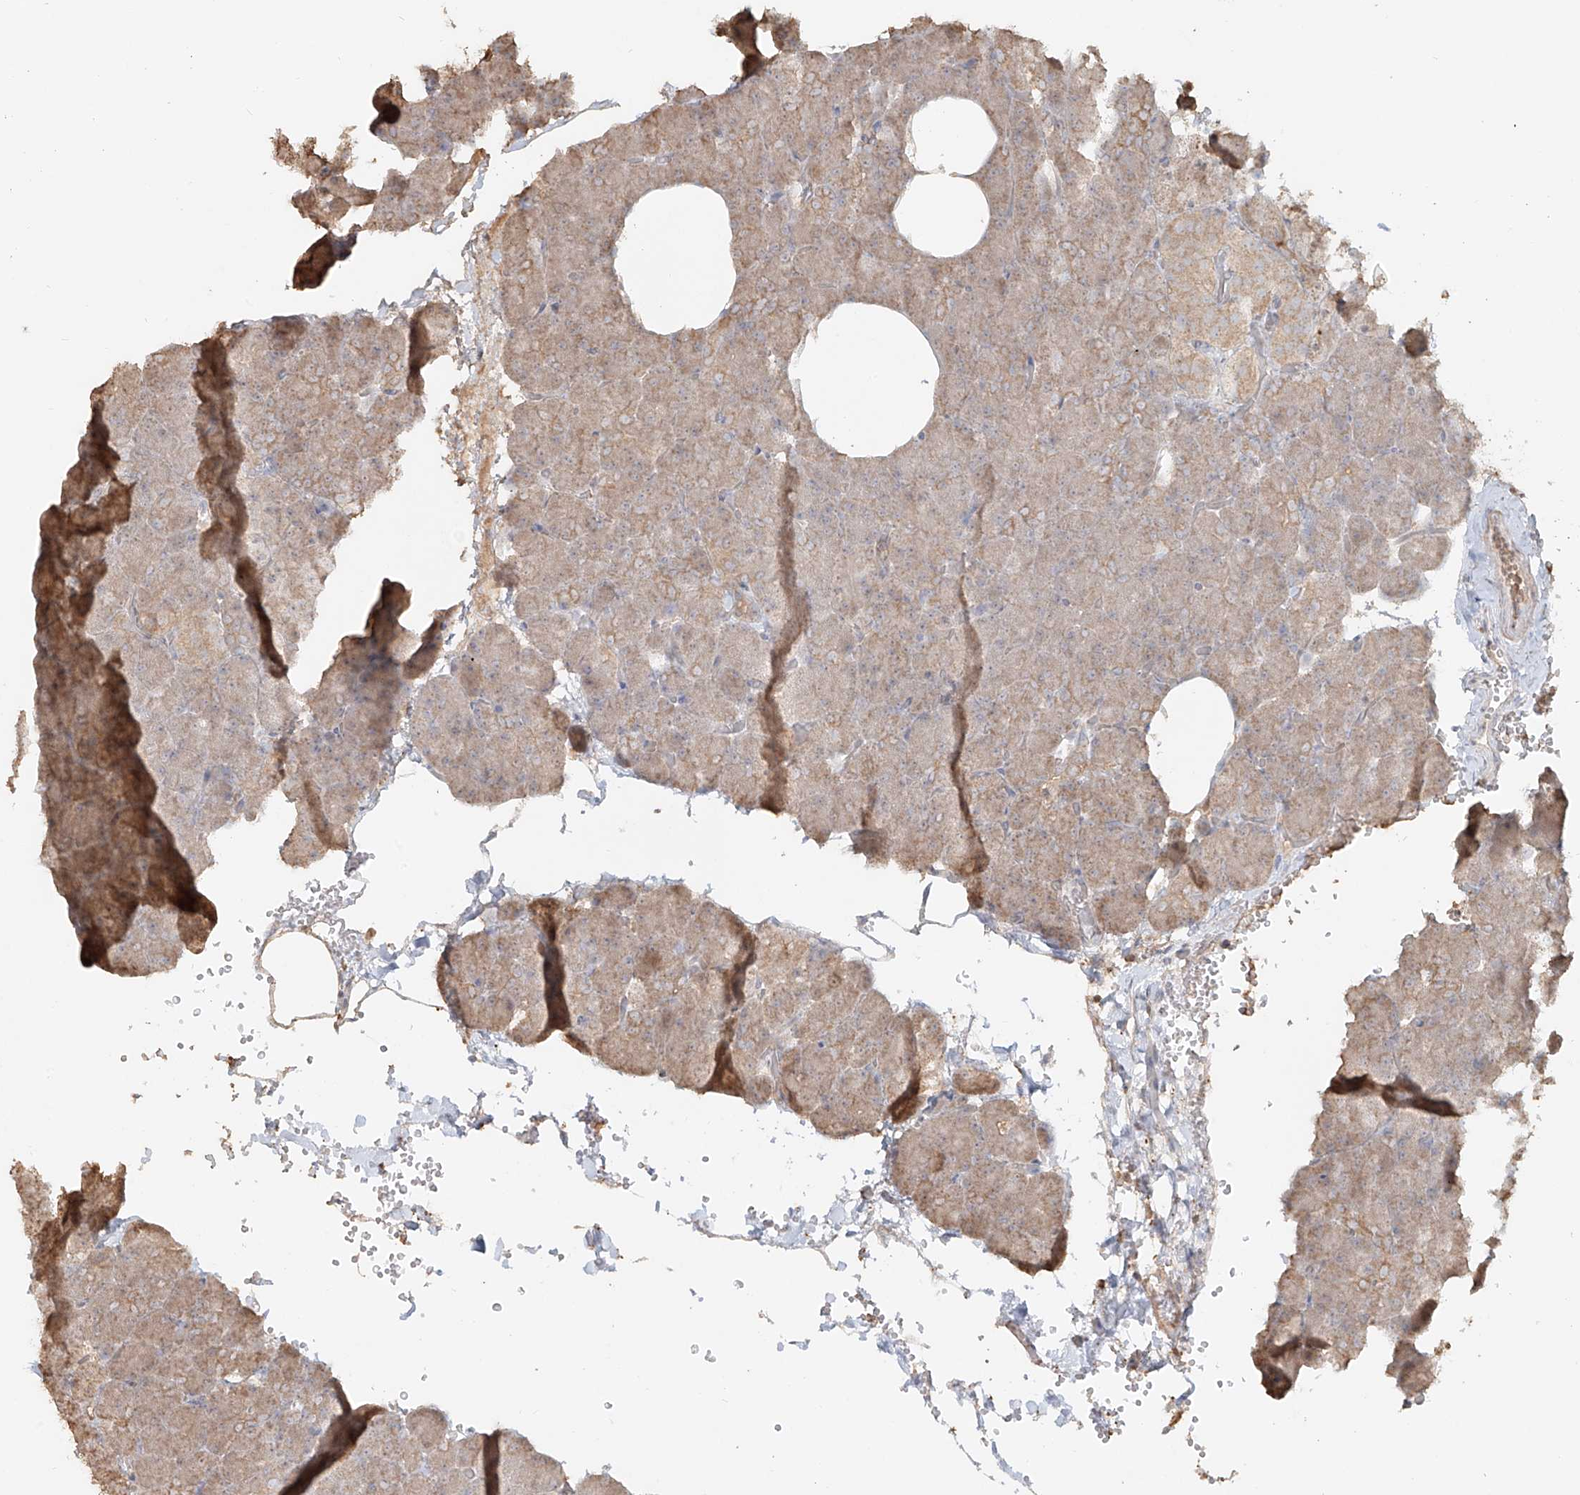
{"staining": {"intensity": "weak", "quantity": "25%-75%", "location": "cytoplasmic/membranous"}, "tissue": "pancreas", "cell_type": "Exocrine glandular cells", "image_type": "normal", "snomed": [{"axis": "morphology", "description": "Normal tissue, NOS"}, {"axis": "morphology", "description": "Carcinoid, malignant, NOS"}, {"axis": "topography", "description": "Pancreas"}], "caption": "A low amount of weak cytoplasmic/membranous expression is appreciated in approximately 25%-75% of exocrine glandular cells in unremarkable pancreas.", "gene": "NPHS1", "patient": {"sex": "female", "age": 35}}